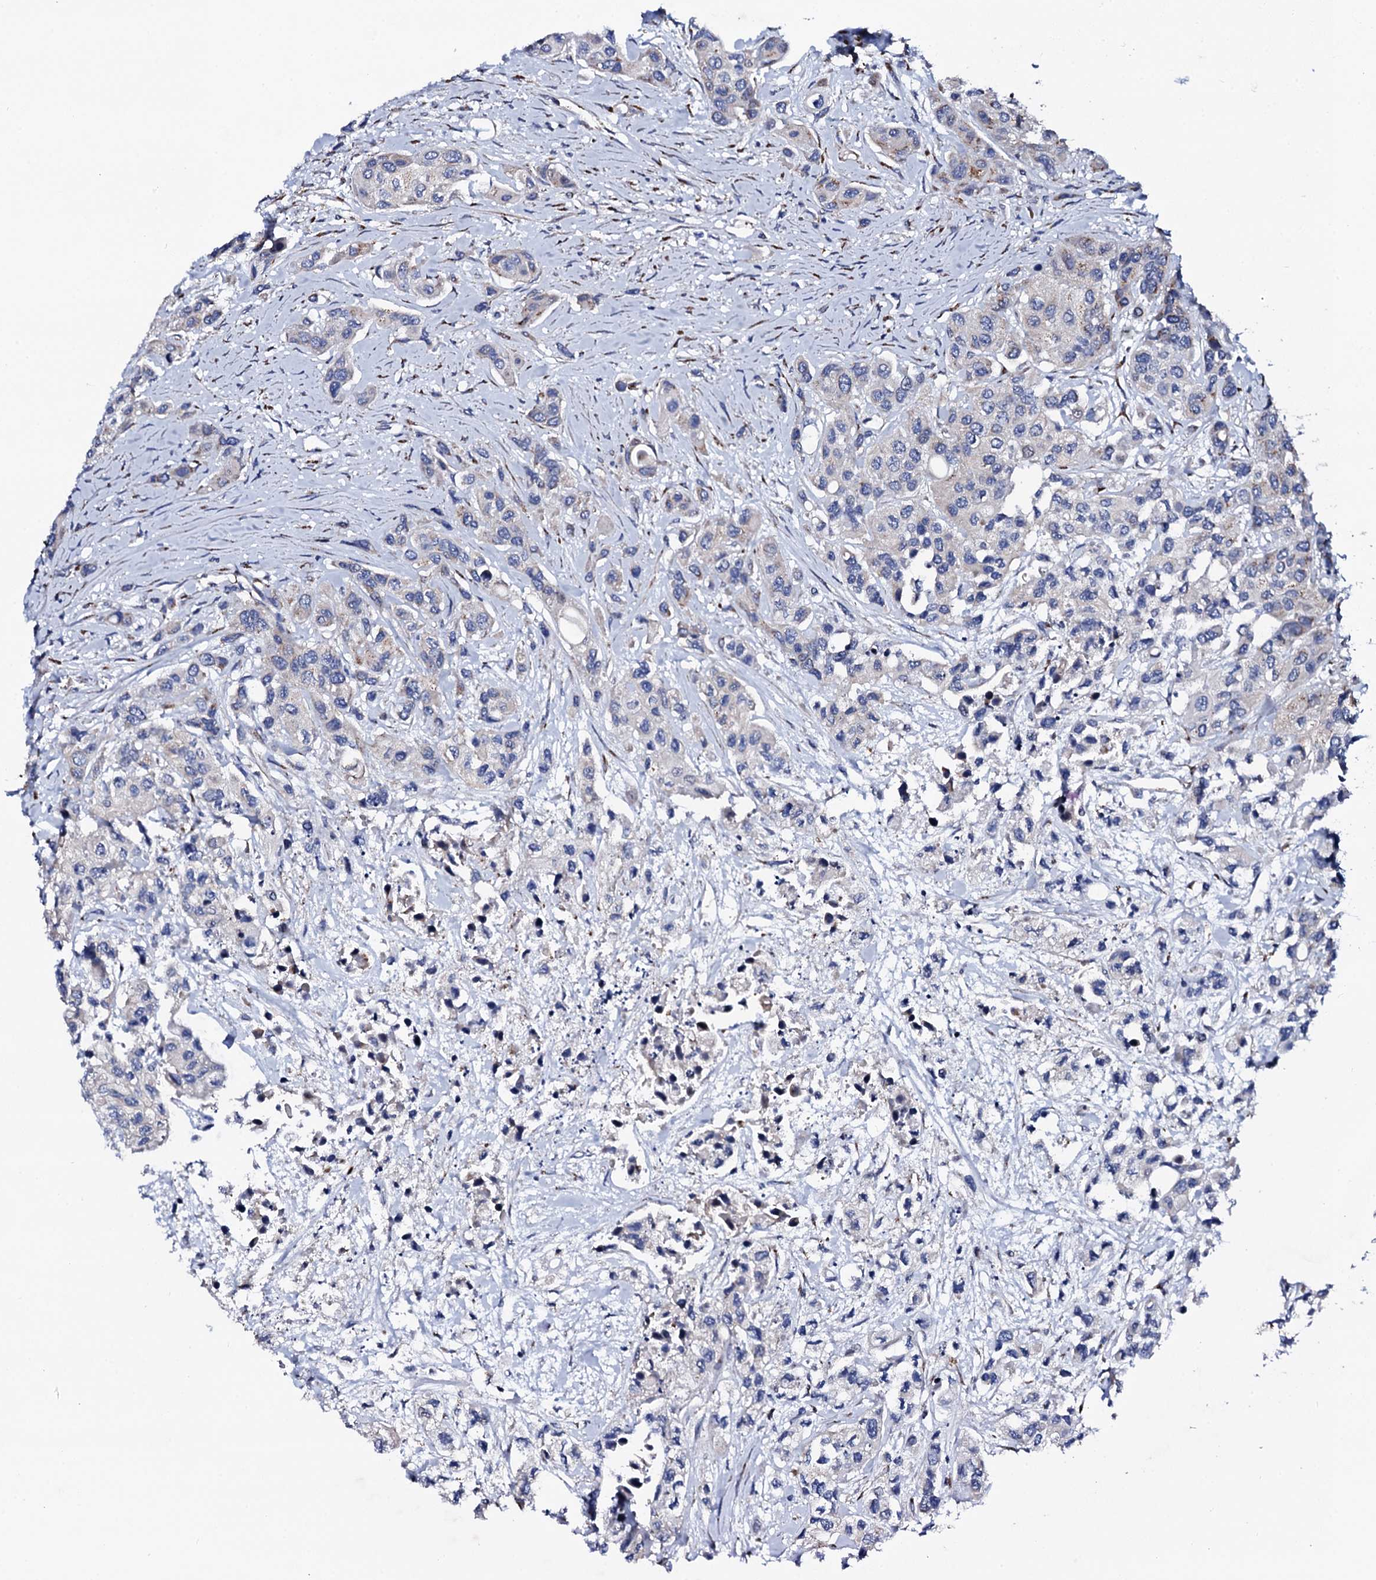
{"staining": {"intensity": "weak", "quantity": "<25%", "location": "cytoplasmic/membranous"}, "tissue": "urothelial cancer", "cell_type": "Tumor cells", "image_type": "cancer", "snomed": [{"axis": "morphology", "description": "Normal tissue, NOS"}, {"axis": "morphology", "description": "Urothelial carcinoma, High grade"}, {"axis": "topography", "description": "Vascular tissue"}, {"axis": "topography", "description": "Urinary bladder"}], "caption": "This is an immunohistochemistry photomicrograph of human urothelial carcinoma (high-grade). There is no positivity in tumor cells.", "gene": "PLET1", "patient": {"sex": "female", "age": 56}}